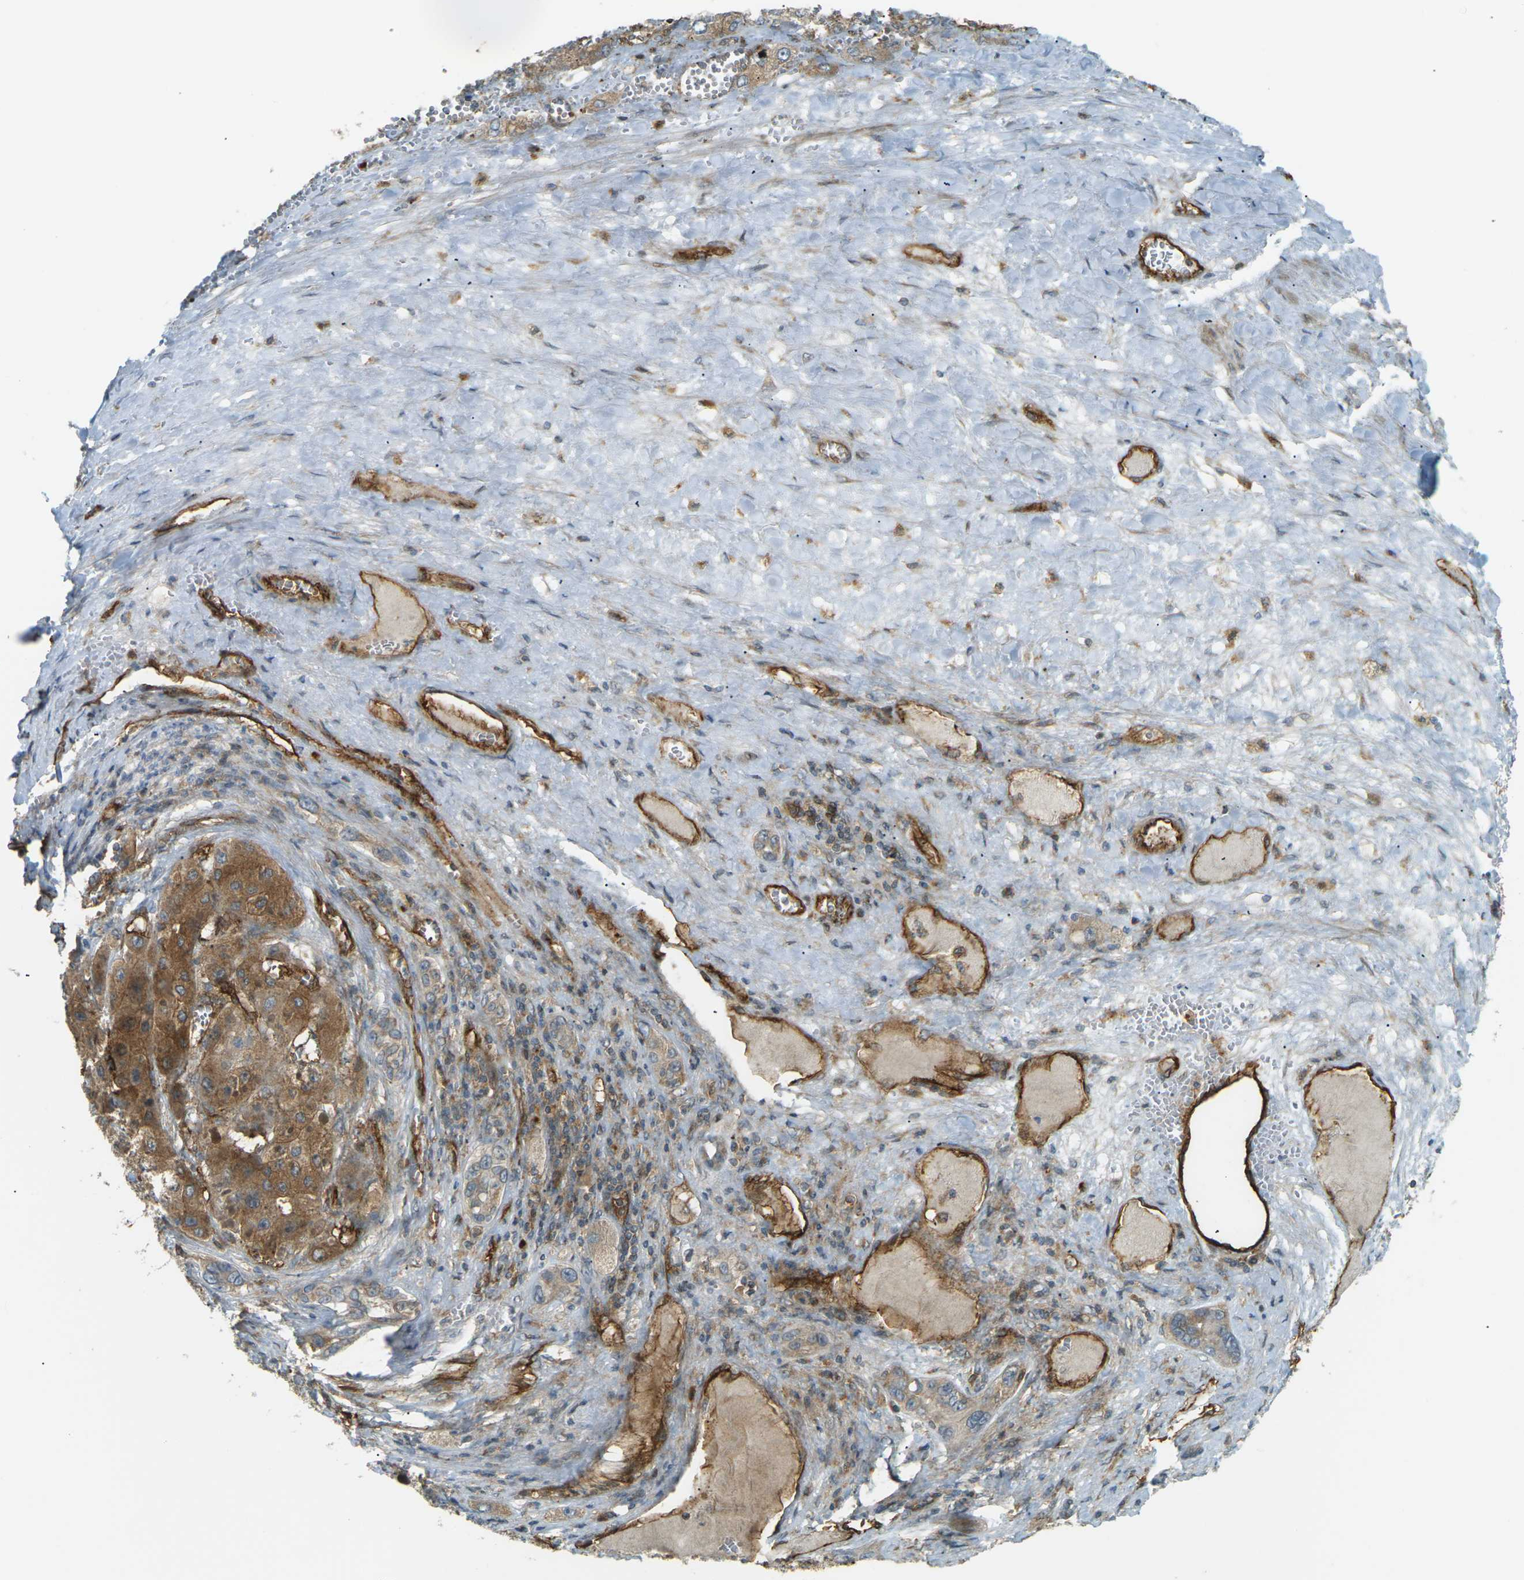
{"staining": {"intensity": "strong", "quantity": ">75%", "location": "cytoplasmic/membranous"}, "tissue": "liver cancer", "cell_type": "Tumor cells", "image_type": "cancer", "snomed": [{"axis": "morphology", "description": "Carcinoma, Hepatocellular, NOS"}, {"axis": "topography", "description": "Liver"}], "caption": "Protein staining reveals strong cytoplasmic/membranous positivity in approximately >75% of tumor cells in liver cancer.", "gene": "S1PR1", "patient": {"sex": "female", "age": 73}}